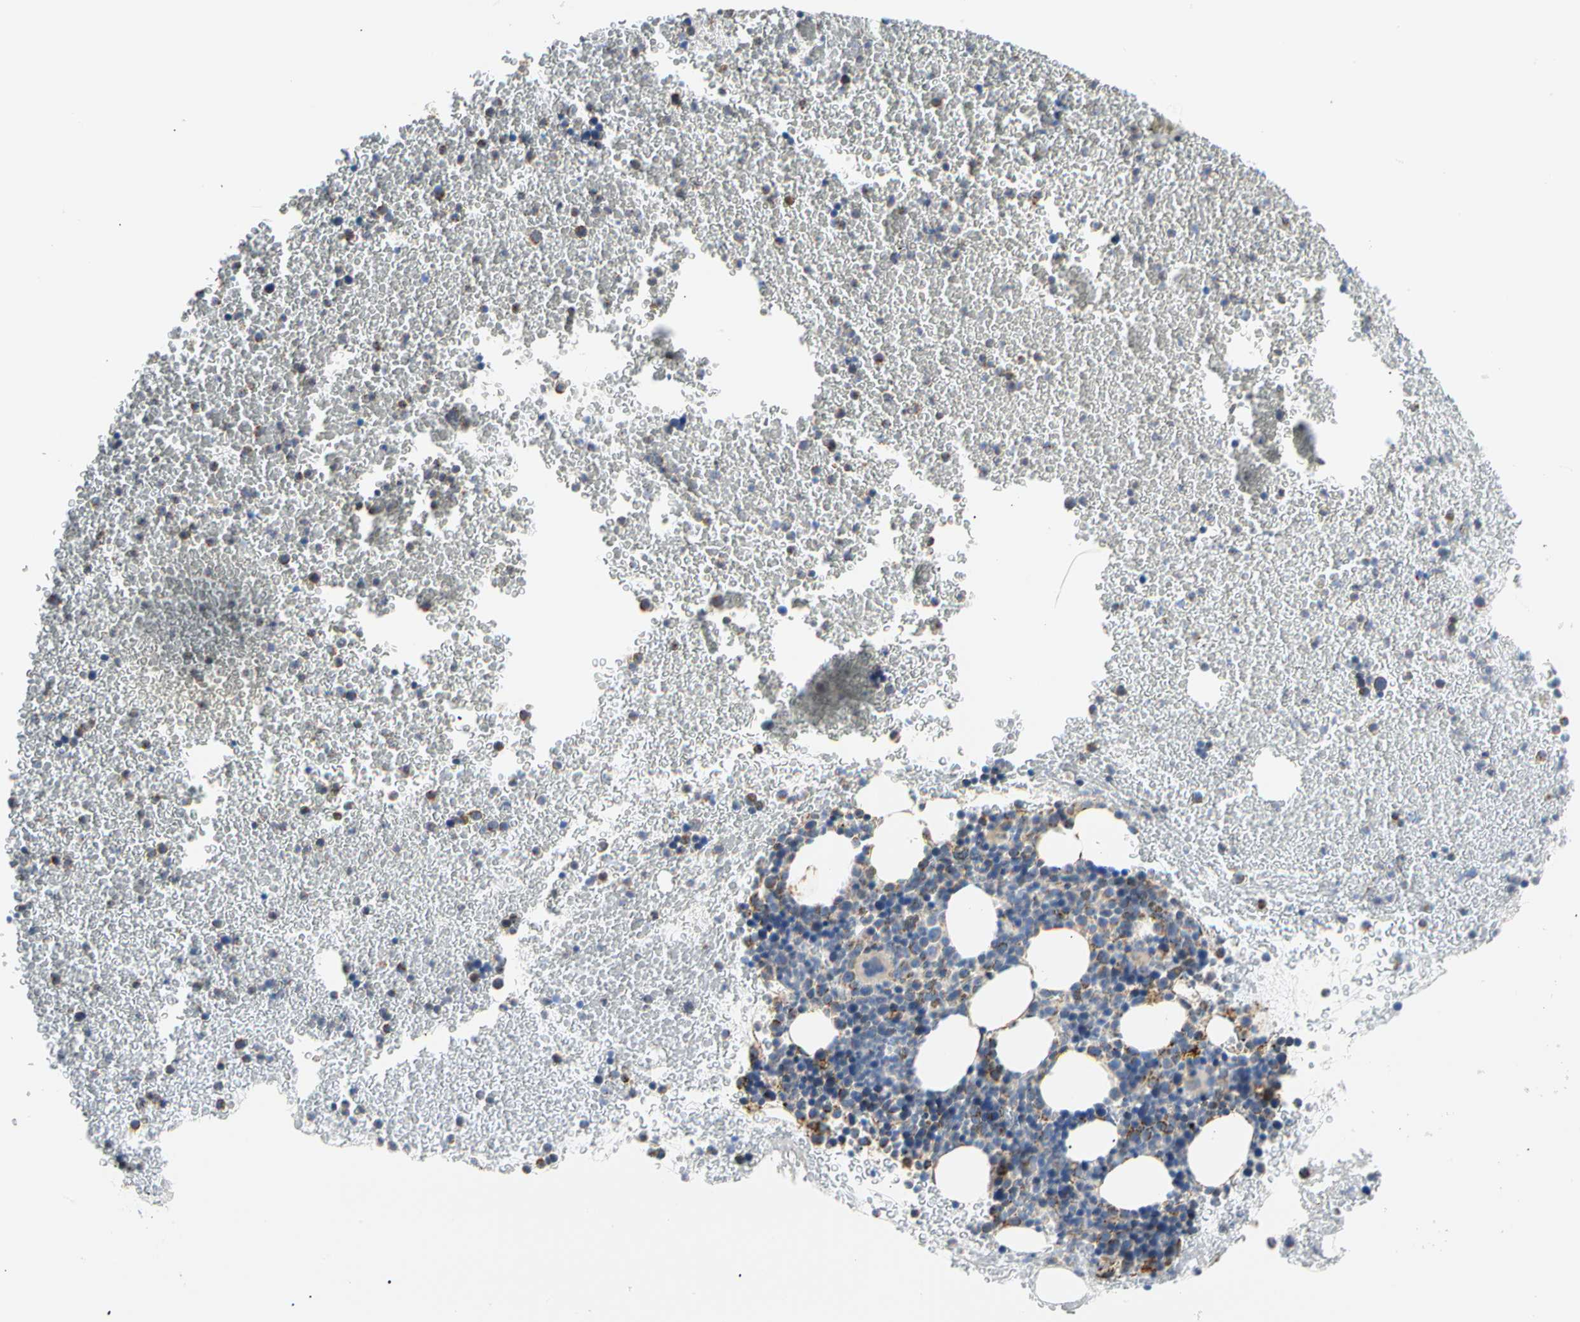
{"staining": {"intensity": "moderate", "quantity": "<25%", "location": "cytoplasmic/membranous"}, "tissue": "bone marrow", "cell_type": "Hematopoietic cells", "image_type": "normal", "snomed": [{"axis": "morphology", "description": "Normal tissue, NOS"}, {"axis": "topography", "description": "Bone marrow"}], "caption": "Bone marrow stained for a protein exhibits moderate cytoplasmic/membranous positivity in hematopoietic cells. The staining was performed using DAB, with brown indicating positive protein expression. Nuclei are stained blue with hematoxylin.", "gene": "ACAT1", "patient": {"sex": "female", "age": 53}}